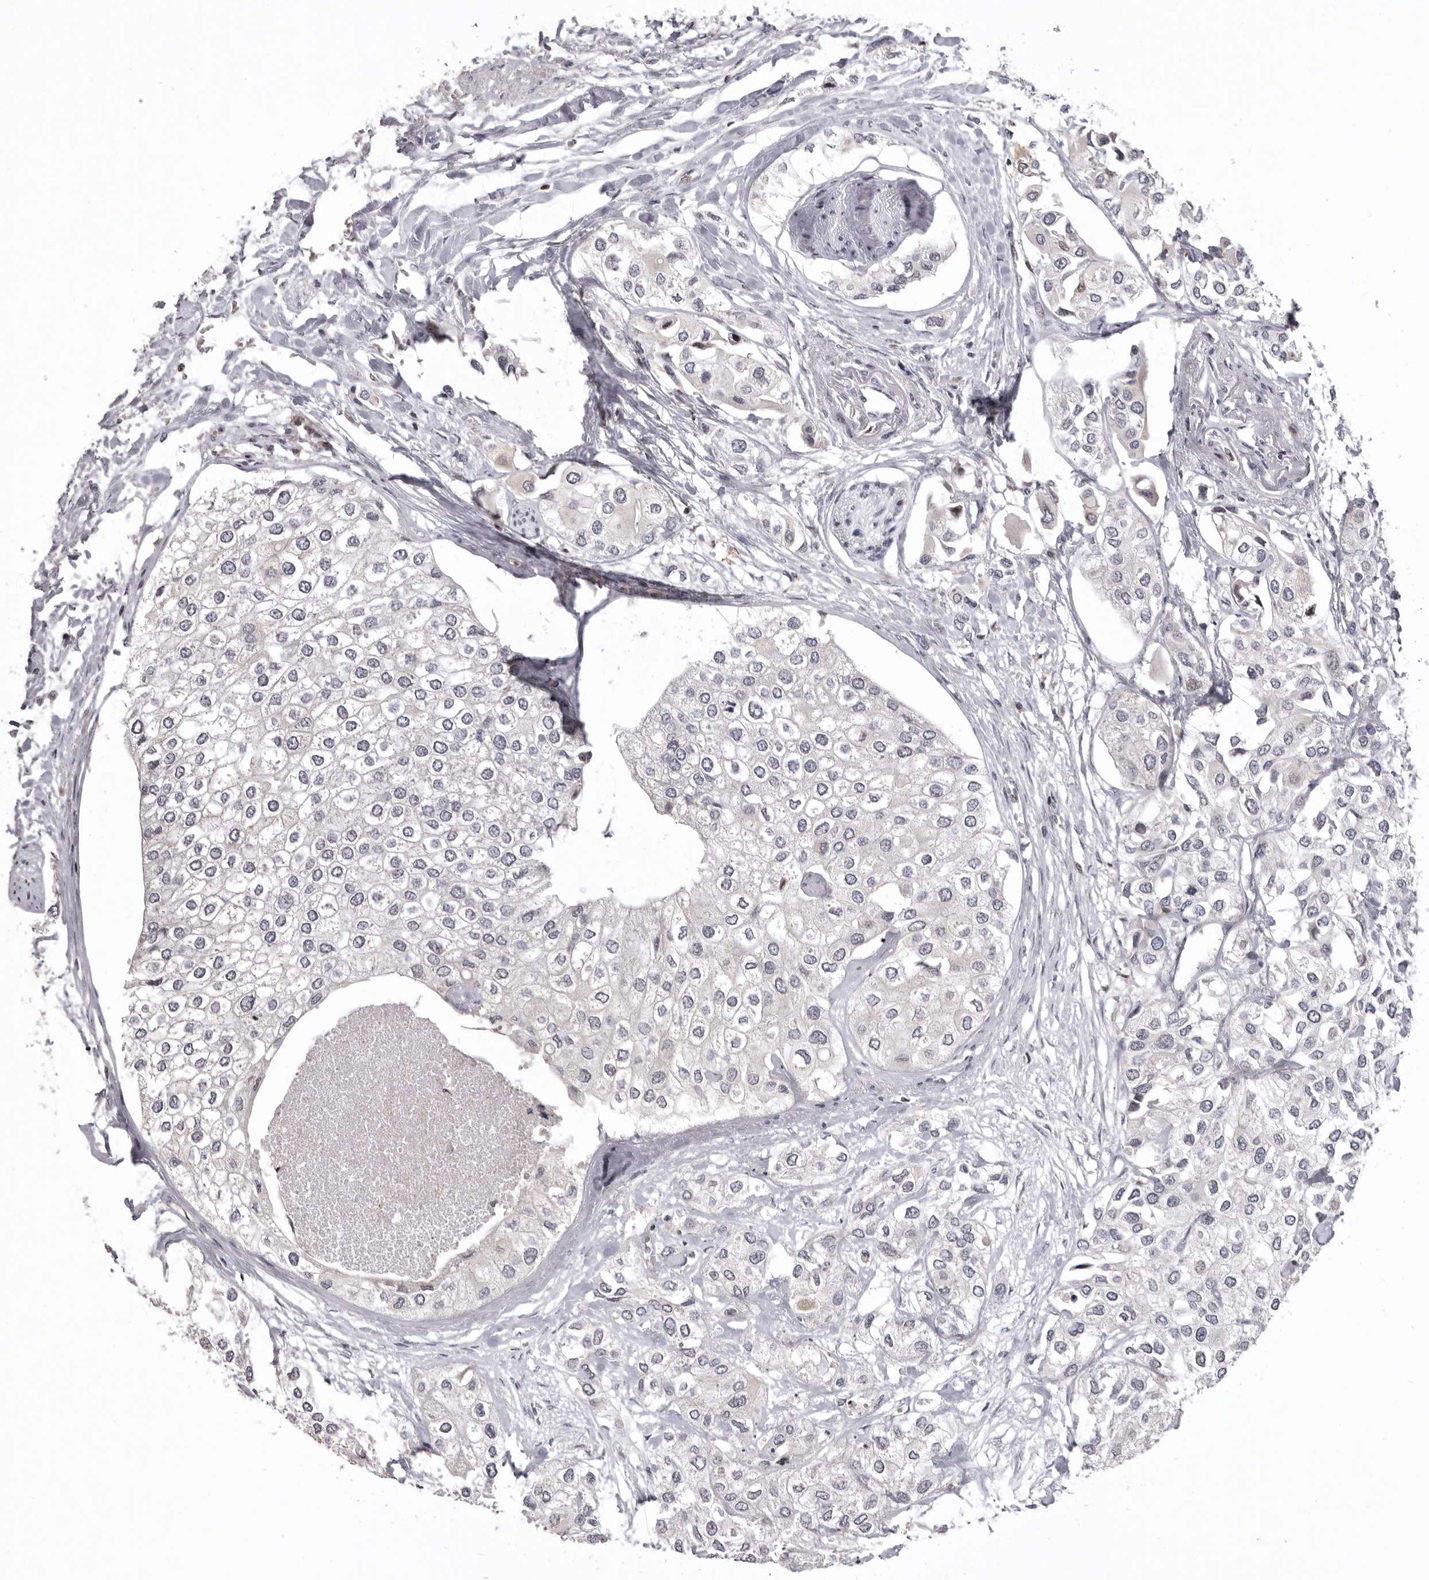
{"staining": {"intensity": "negative", "quantity": "none", "location": "none"}, "tissue": "urothelial cancer", "cell_type": "Tumor cells", "image_type": "cancer", "snomed": [{"axis": "morphology", "description": "Urothelial carcinoma, High grade"}, {"axis": "topography", "description": "Urinary bladder"}], "caption": "DAB (3,3'-diaminobenzidine) immunohistochemical staining of urothelial cancer exhibits no significant staining in tumor cells.", "gene": "AZIN1", "patient": {"sex": "male", "age": 64}}